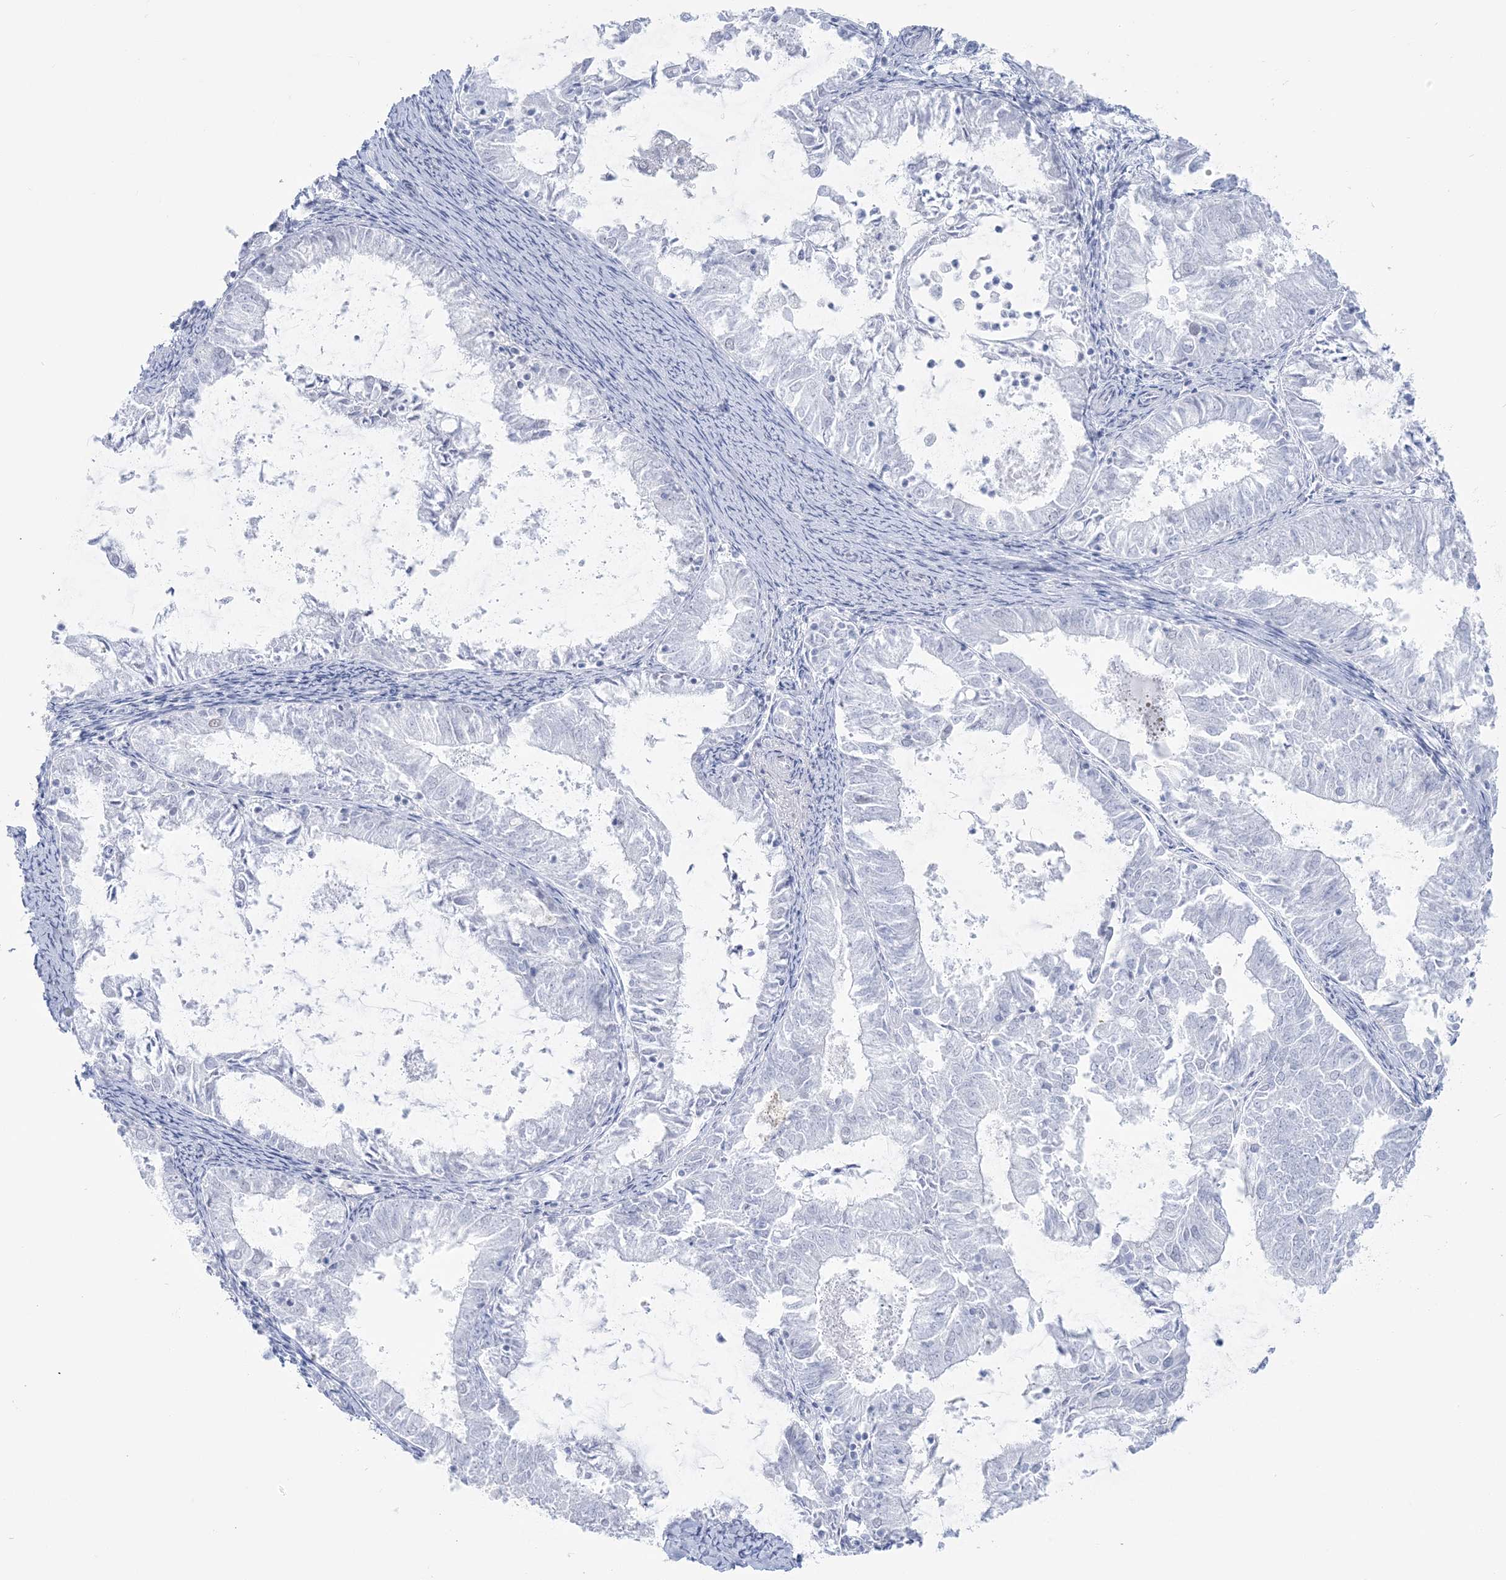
{"staining": {"intensity": "negative", "quantity": "none", "location": "none"}, "tissue": "endometrial cancer", "cell_type": "Tumor cells", "image_type": "cancer", "snomed": [{"axis": "morphology", "description": "Adenocarcinoma, NOS"}, {"axis": "topography", "description": "Endometrium"}], "caption": "Image shows no significant protein positivity in tumor cells of endometrial adenocarcinoma.", "gene": "ZNF843", "patient": {"sex": "female", "age": 57}}